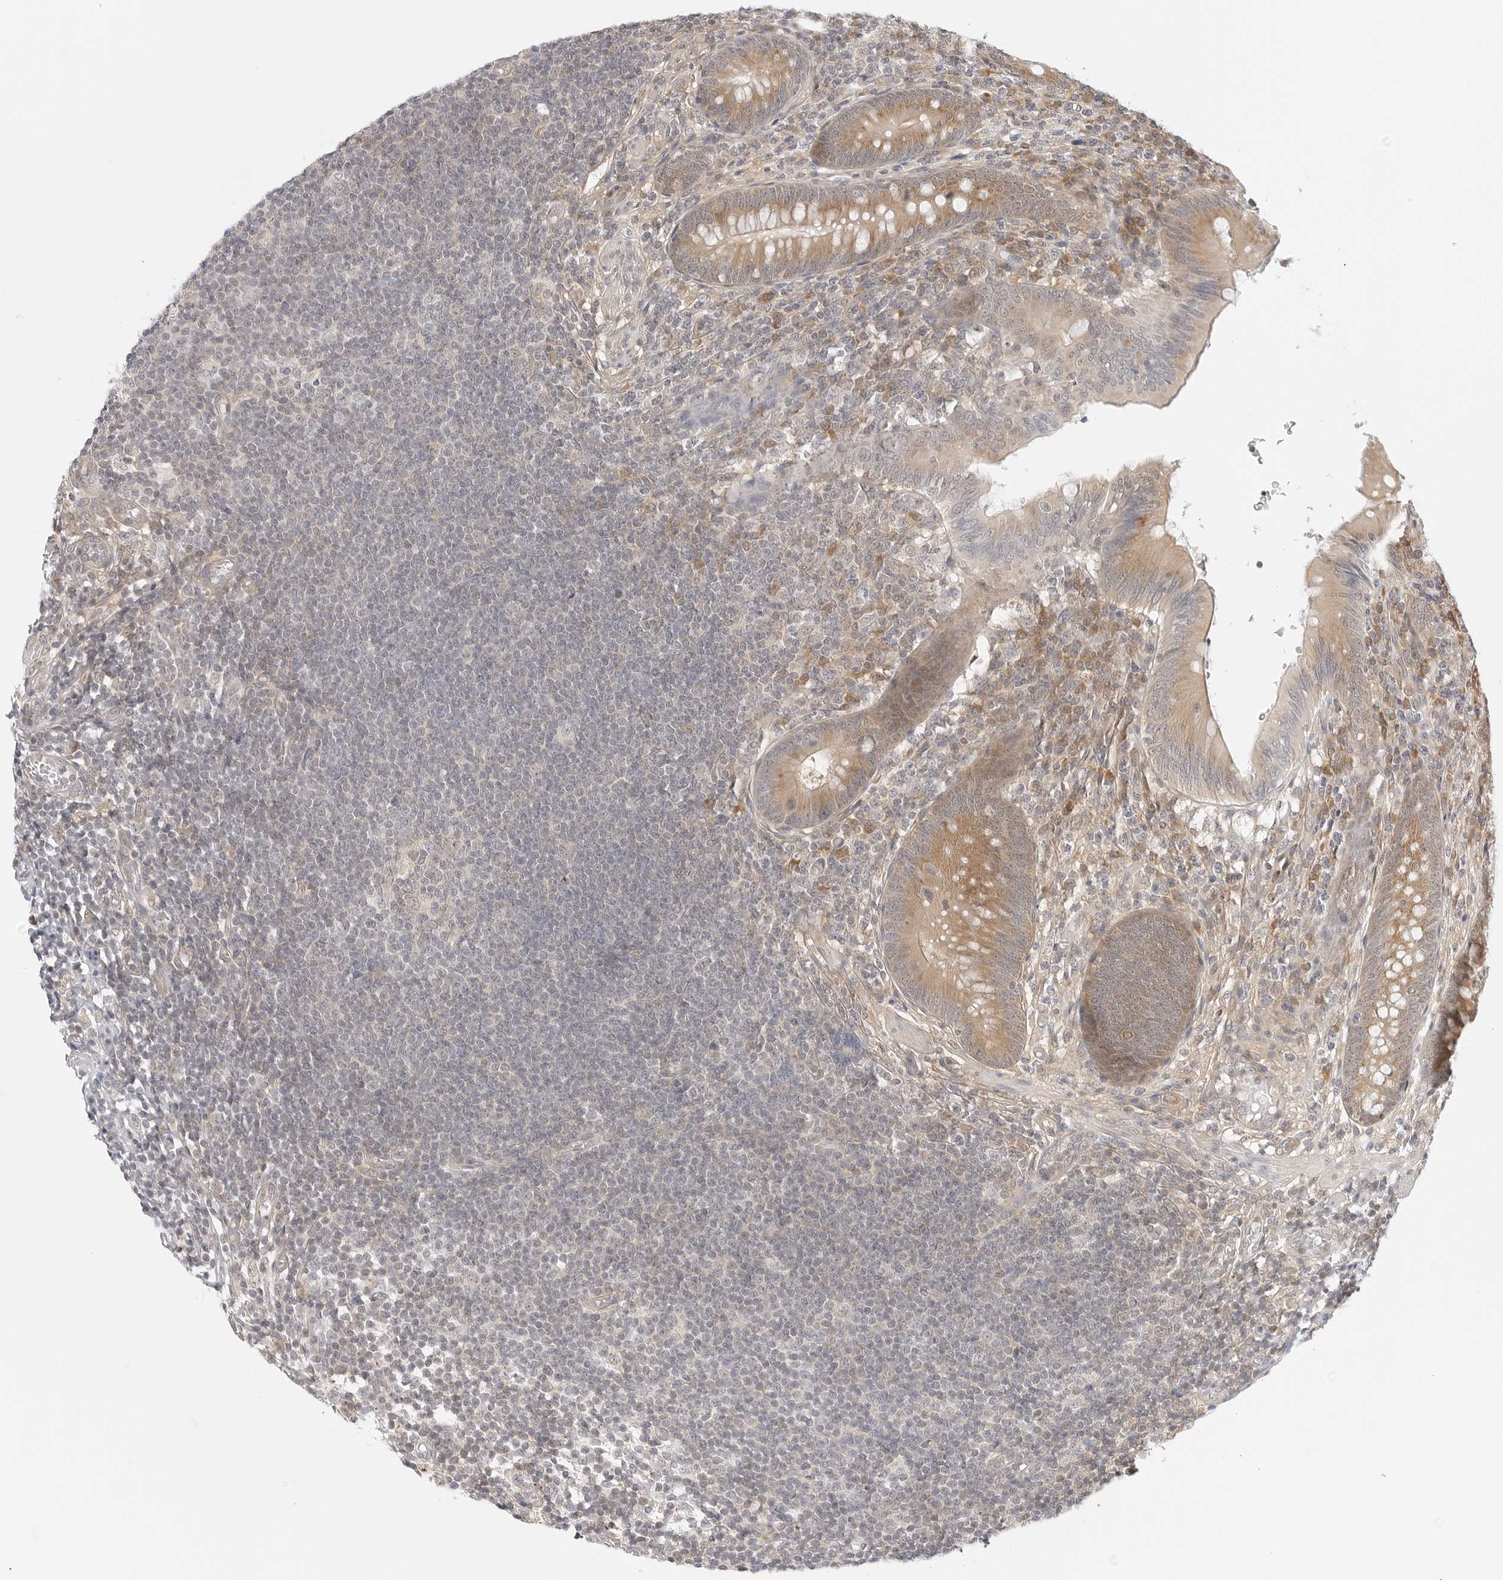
{"staining": {"intensity": "moderate", "quantity": ">75%", "location": "cytoplasmic/membranous"}, "tissue": "appendix", "cell_type": "Glandular cells", "image_type": "normal", "snomed": [{"axis": "morphology", "description": "Normal tissue, NOS"}, {"axis": "morphology", "description": "Inflammation, NOS"}, {"axis": "topography", "description": "Appendix"}], "caption": "Immunohistochemical staining of normal appendix exhibits >75% levels of moderate cytoplasmic/membranous protein expression in approximately >75% of glandular cells.", "gene": "TCP1", "patient": {"sex": "male", "age": 46}}